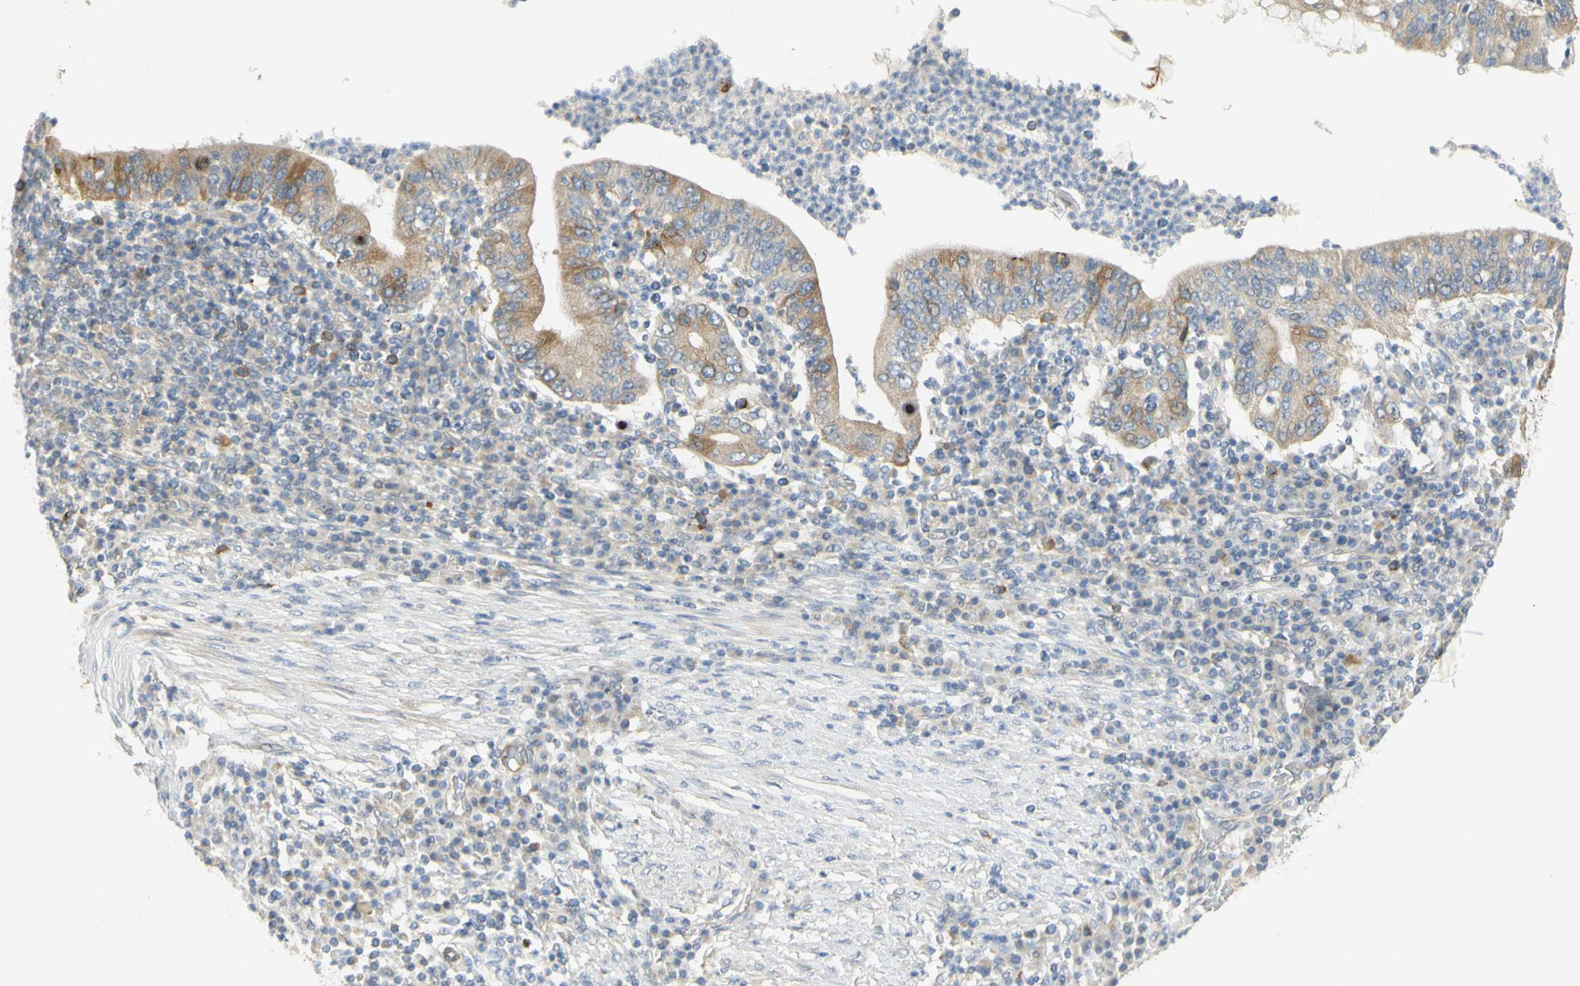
{"staining": {"intensity": "moderate", "quantity": ">75%", "location": "cytoplasmic/membranous"}, "tissue": "stomach cancer", "cell_type": "Tumor cells", "image_type": "cancer", "snomed": [{"axis": "morphology", "description": "Normal tissue, NOS"}, {"axis": "morphology", "description": "Adenocarcinoma, NOS"}, {"axis": "topography", "description": "Esophagus"}, {"axis": "topography", "description": "Stomach, upper"}, {"axis": "topography", "description": "Peripheral nerve tissue"}], "caption": "There is medium levels of moderate cytoplasmic/membranous staining in tumor cells of stomach cancer (adenocarcinoma), as demonstrated by immunohistochemical staining (brown color).", "gene": "KIF11", "patient": {"sex": "male", "age": 62}}